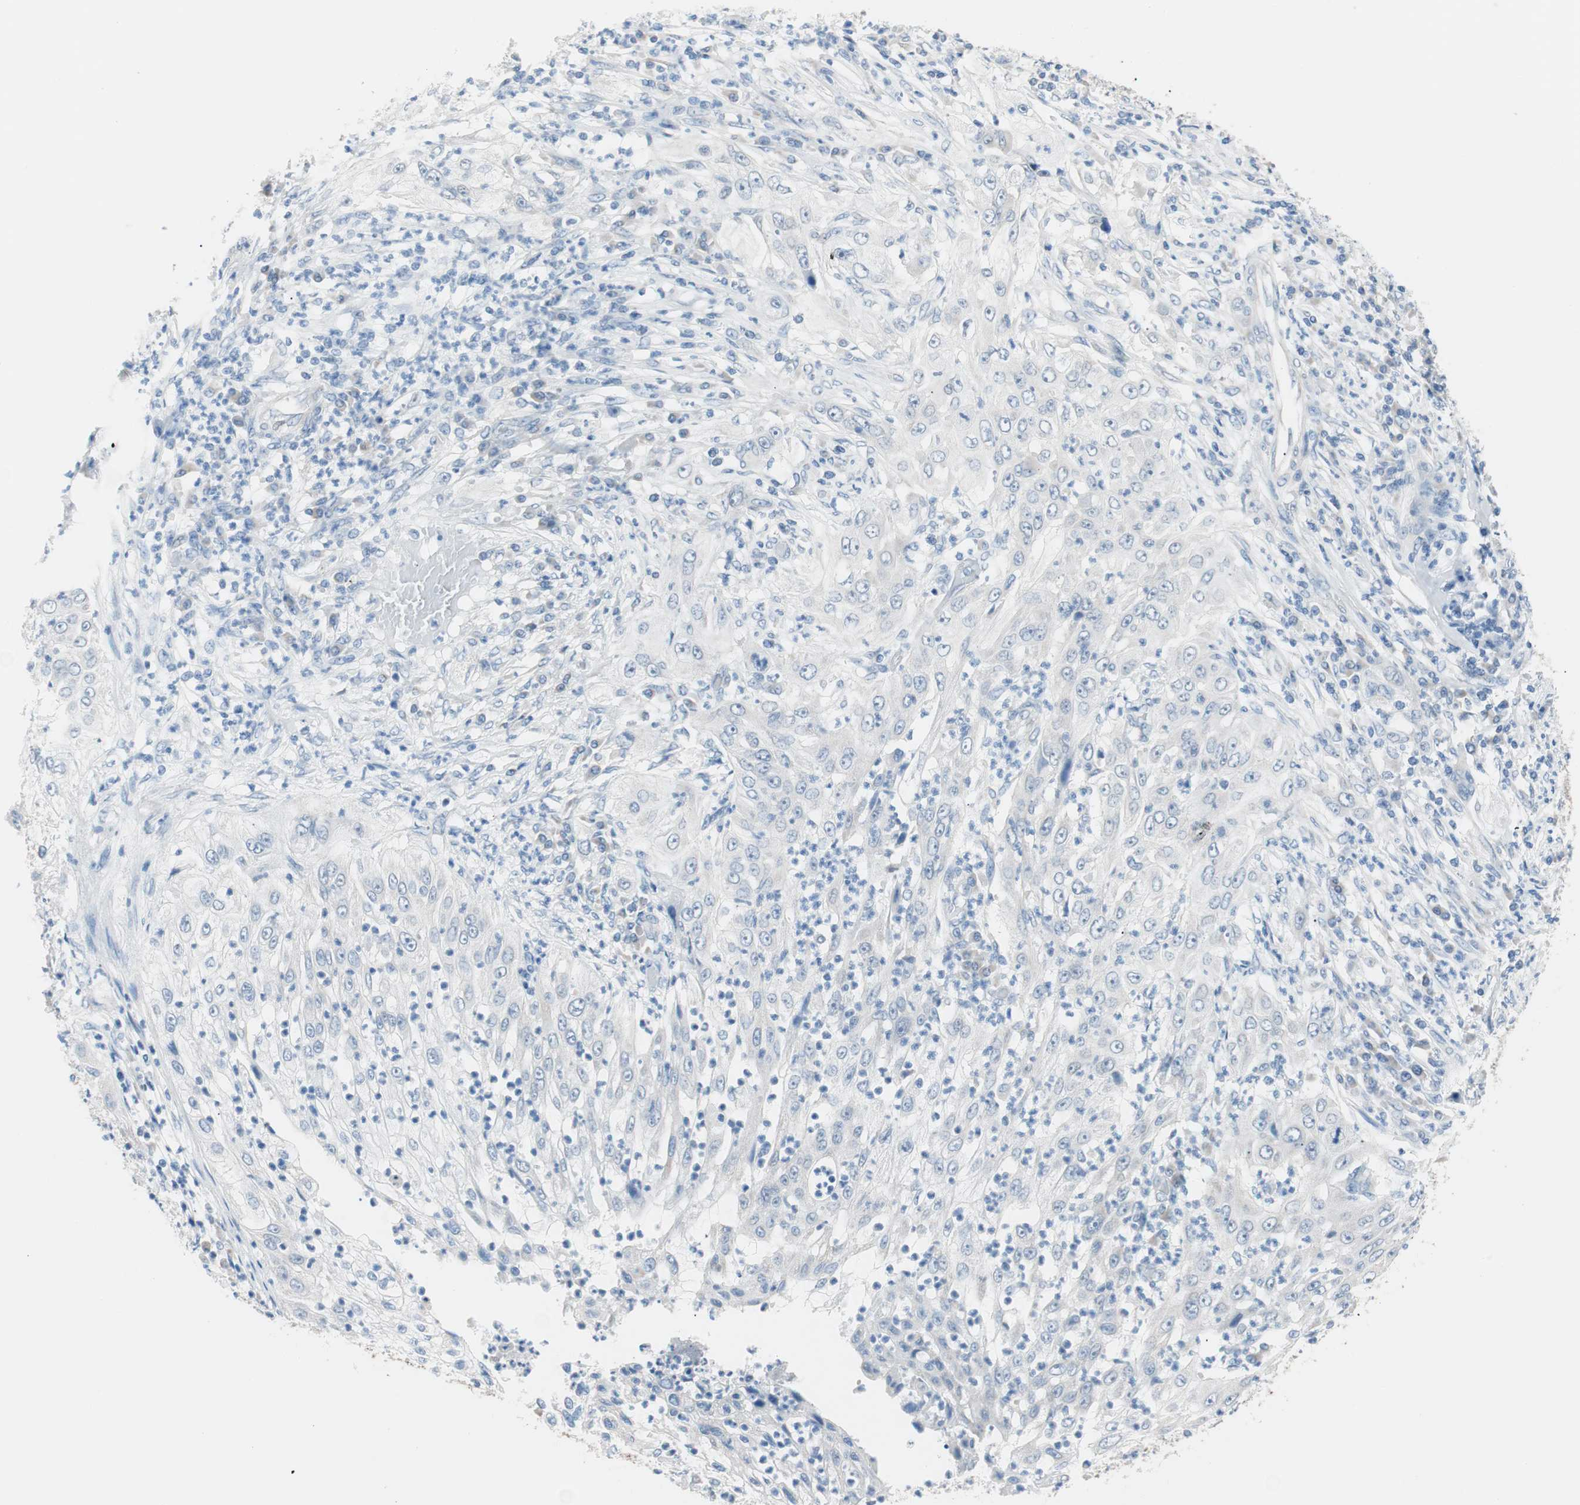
{"staining": {"intensity": "negative", "quantity": "none", "location": "none"}, "tissue": "lung cancer", "cell_type": "Tumor cells", "image_type": "cancer", "snomed": [{"axis": "morphology", "description": "Inflammation, NOS"}, {"axis": "morphology", "description": "Squamous cell carcinoma, NOS"}, {"axis": "topography", "description": "Lymph node"}, {"axis": "topography", "description": "Soft tissue"}, {"axis": "topography", "description": "Lung"}], "caption": "IHC photomicrograph of human lung squamous cell carcinoma stained for a protein (brown), which shows no expression in tumor cells.", "gene": "VIL1", "patient": {"sex": "male", "age": 66}}